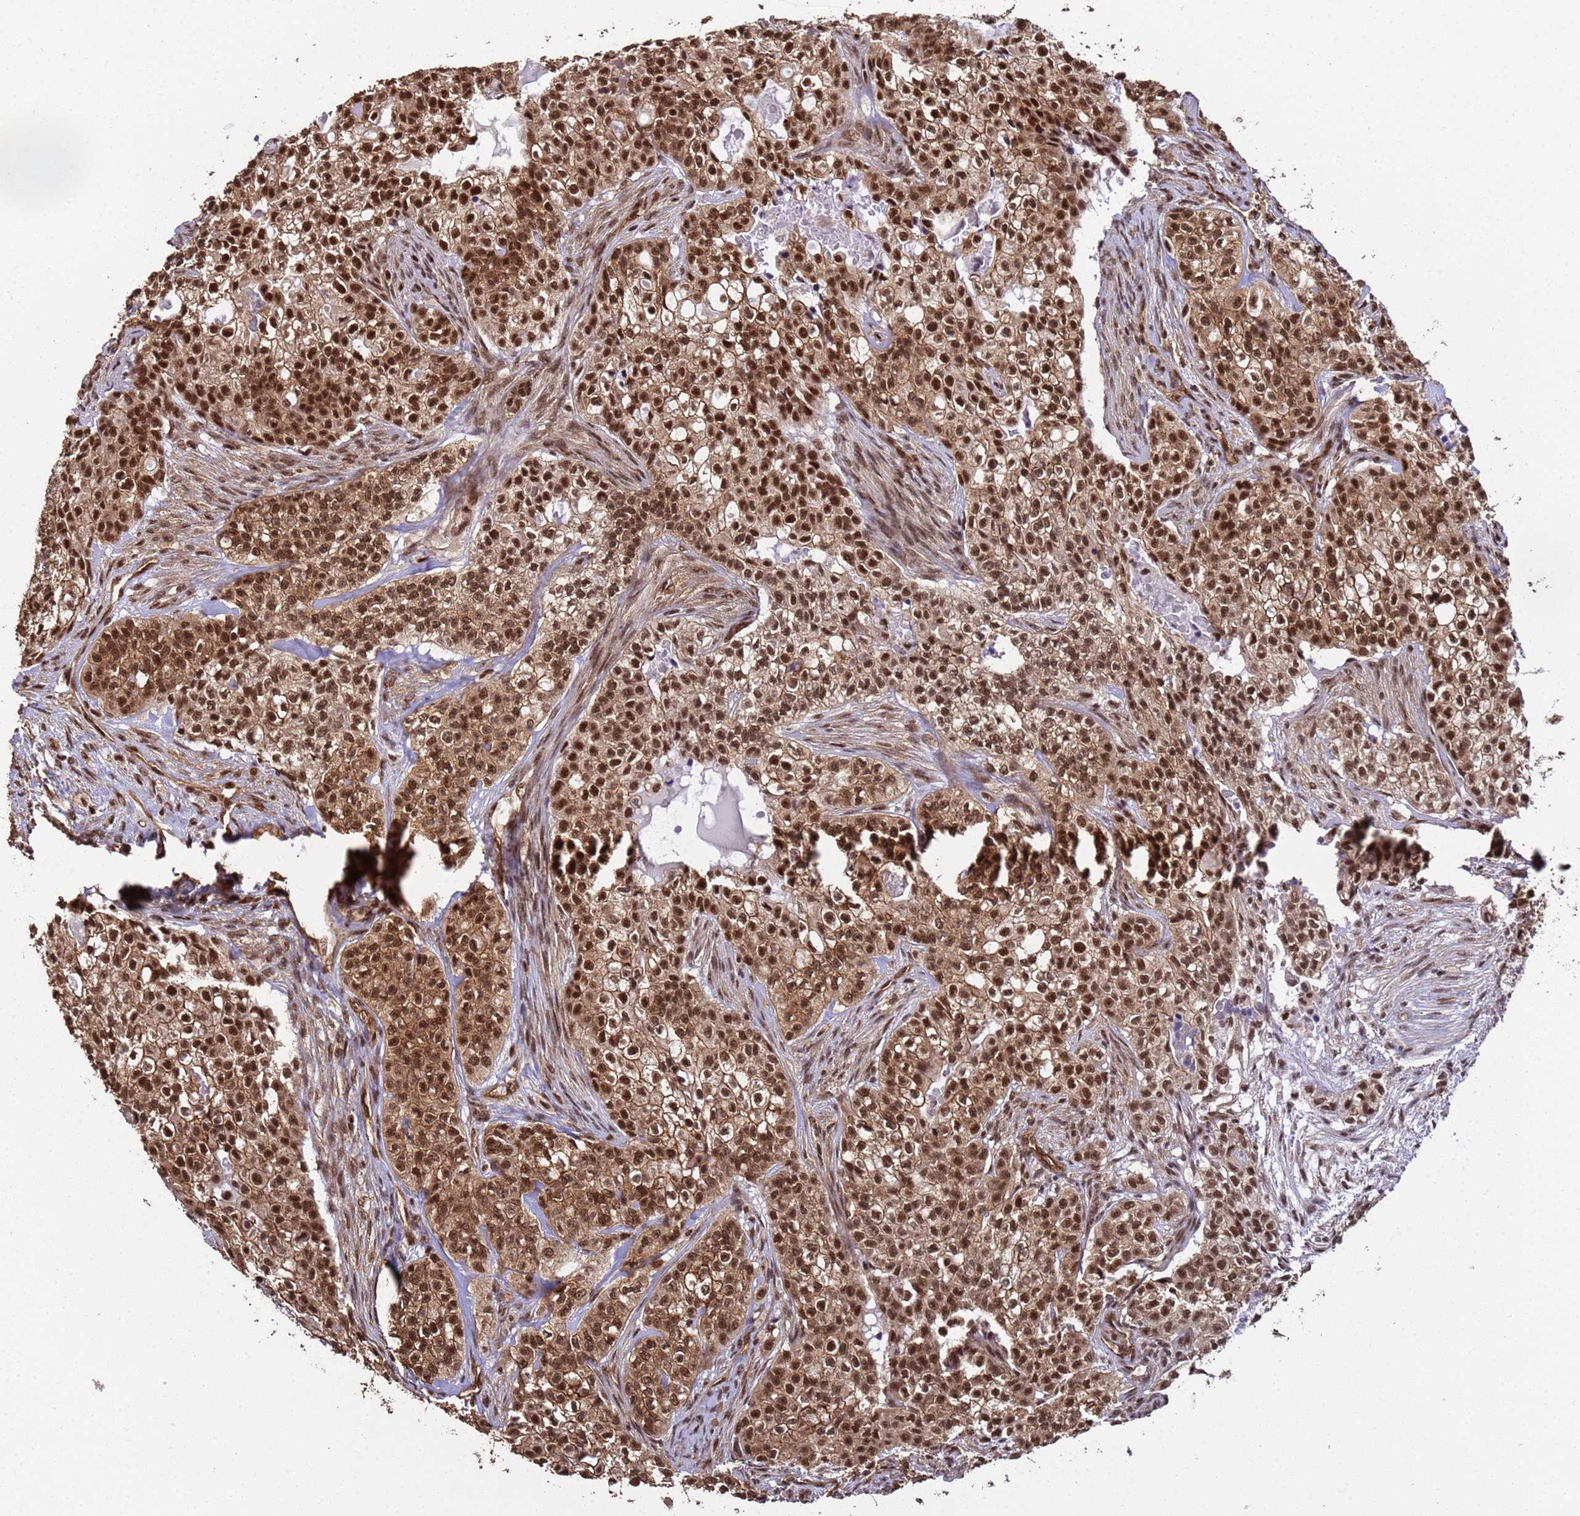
{"staining": {"intensity": "strong", "quantity": ">75%", "location": "cytoplasmic/membranous,nuclear"}, "tissue": "head and neck cancer", "cell_type": "Tumor cells", "image_type": "cancer", "snomed": [{"axis": "morphology", "description": "Adenocarcinoma, NOS"}, {"axis": "topography", "description": "Head-Neck"}], "caption": "This is an image of immunohistochemistry (IHC) staining of head and neck cancer, which shows strong positivity in the cytoplasmic/membranous and nuclear of tumor cells.", "gene": "SYF2", "patient": {"sex": "male", "age": 81}}